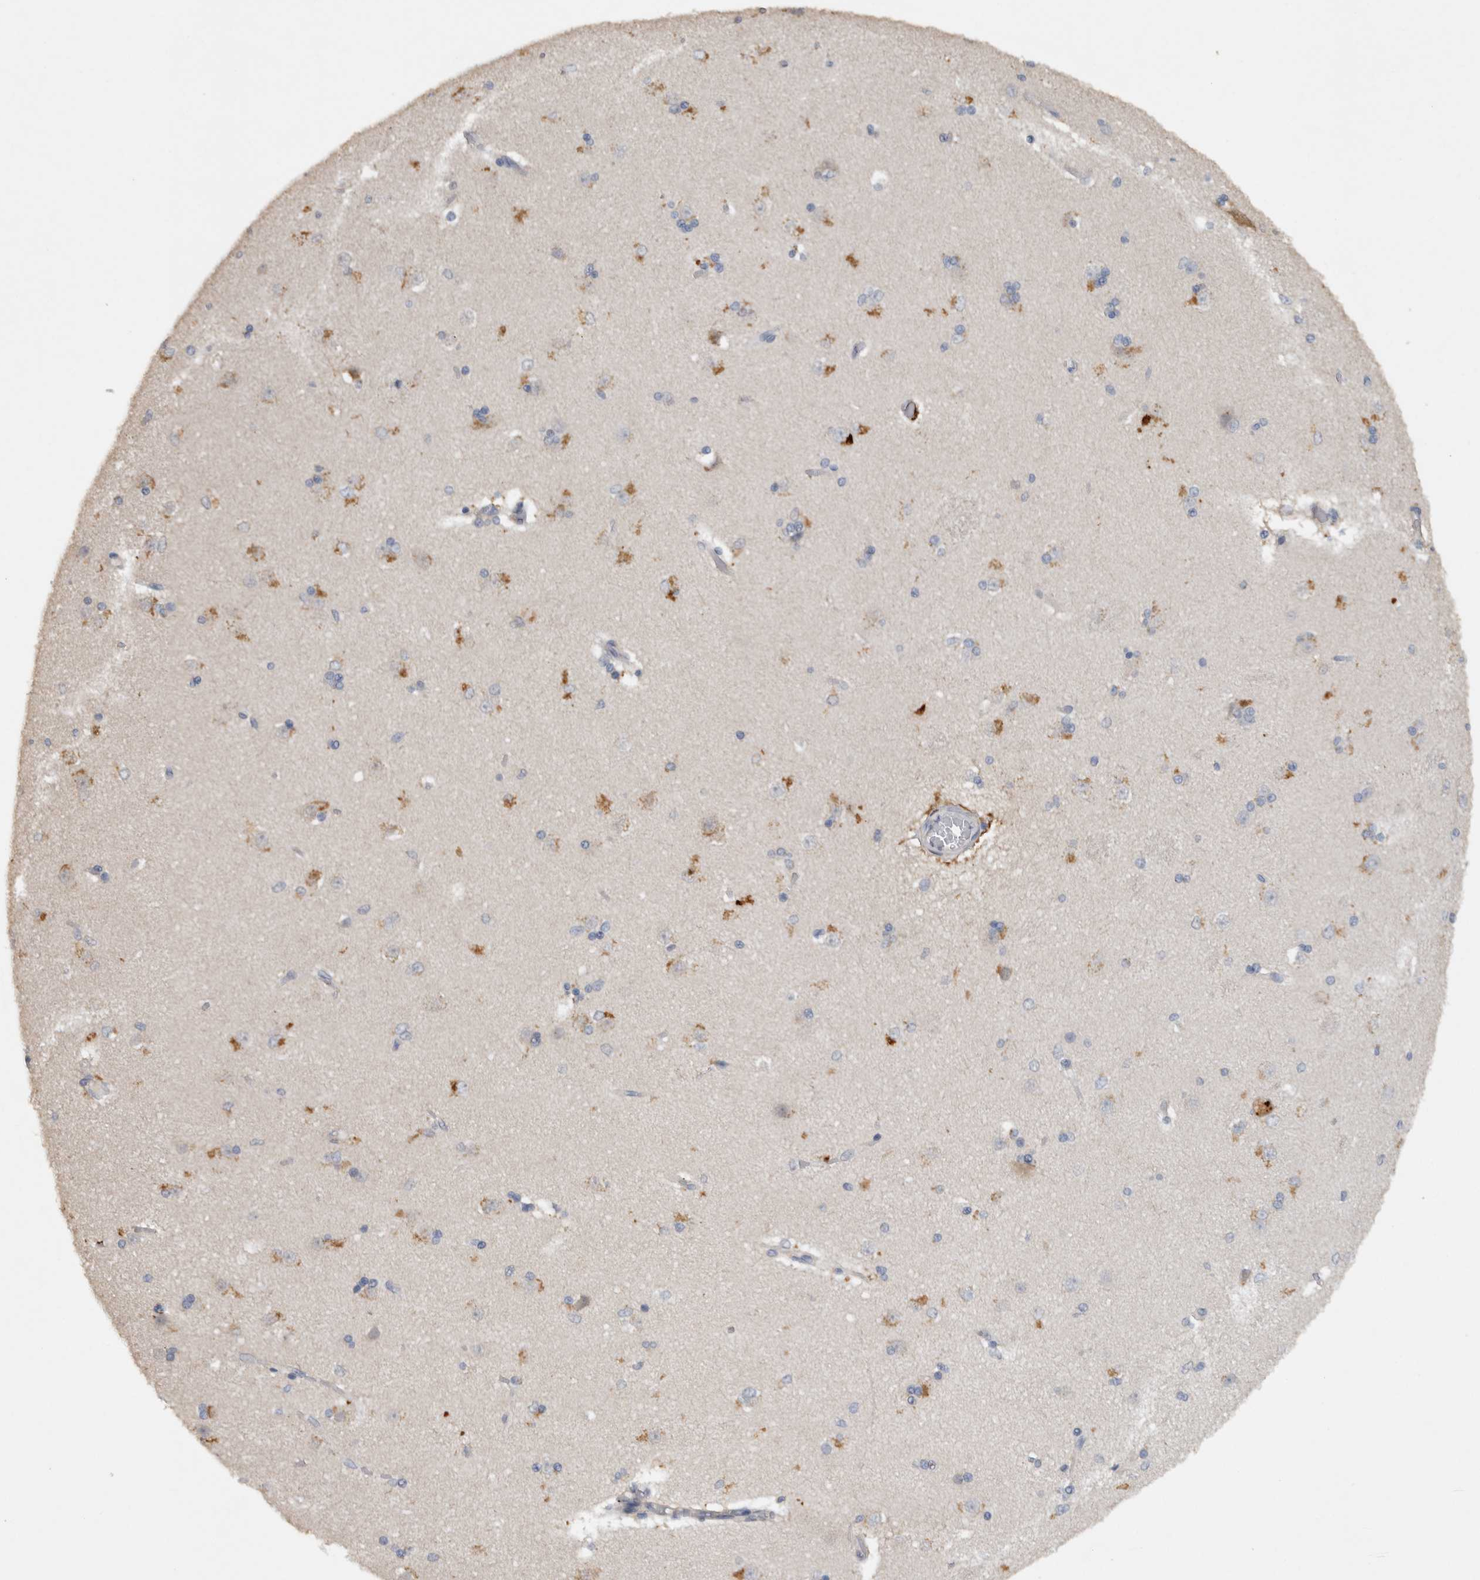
{"staining": {"intensity": "weak", "quantity": "<25%", "location": "cytoplasmic/membranous"}, "tissue": "caudate", "cell_type": "Glial cells", "image_type": "normal", "snomed": [{"axis": "morphology", "description": "Normal tissue, NOS"}, {"axis": "topography", "description": "Lateral ventricle wall"}], "caption": "DAB (3,3'-diaminobenzidine) immunohistochemical staining of unremarkable human caudate shows no significant staining in glial cells. The staining is performed using DAB (3,3'-diaminobenzidine) brown chromogen with nuclei counter-stained in using hematoxylin.", "gene": "HEXD", "patient": {"sex": "female", "age": 19}}